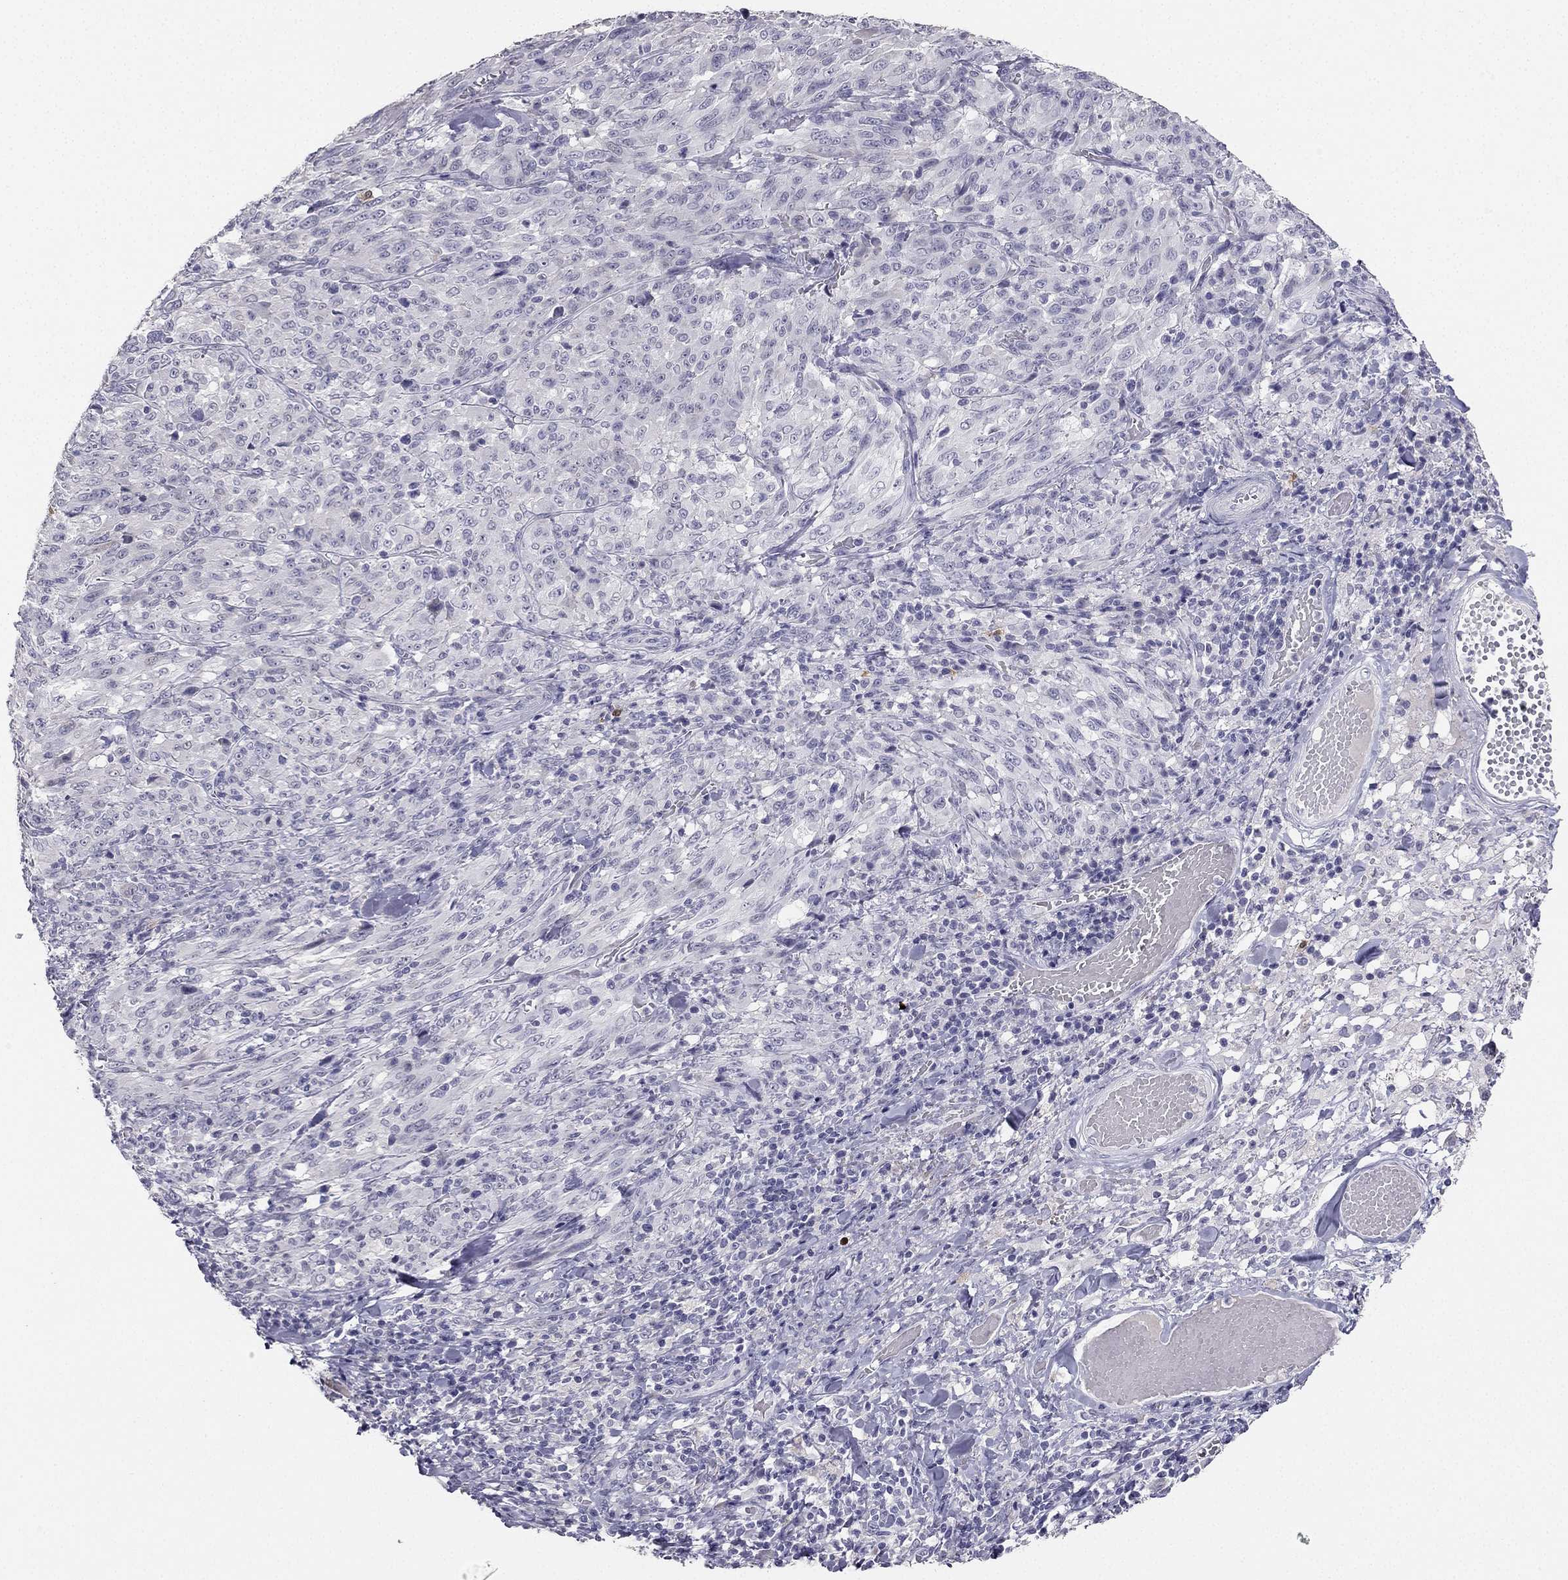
{"staining": {"intensity": "moderate", "quantity": "<25%", "location": "cytoplasmic/membranous"}, "tissue": "melanoma", "cell_type": "Tumor cells", "image_type": "cancer", "snomed": [{"axis": "morphology", "description": "Malignant melanoma, NOS"}, {"axis": "topography", "description": "Skin"}], "caption": "Immunohistochemical staining of malignant melanoma shows low levels of moderate cytoplasmic/membranous expression in approximately <25% of tumor cells. (DAB IHC, brown staining for protein, blue staining for nuclei).", "gene": "CALB2", "patient": {"sex": "female", "age": 91}}